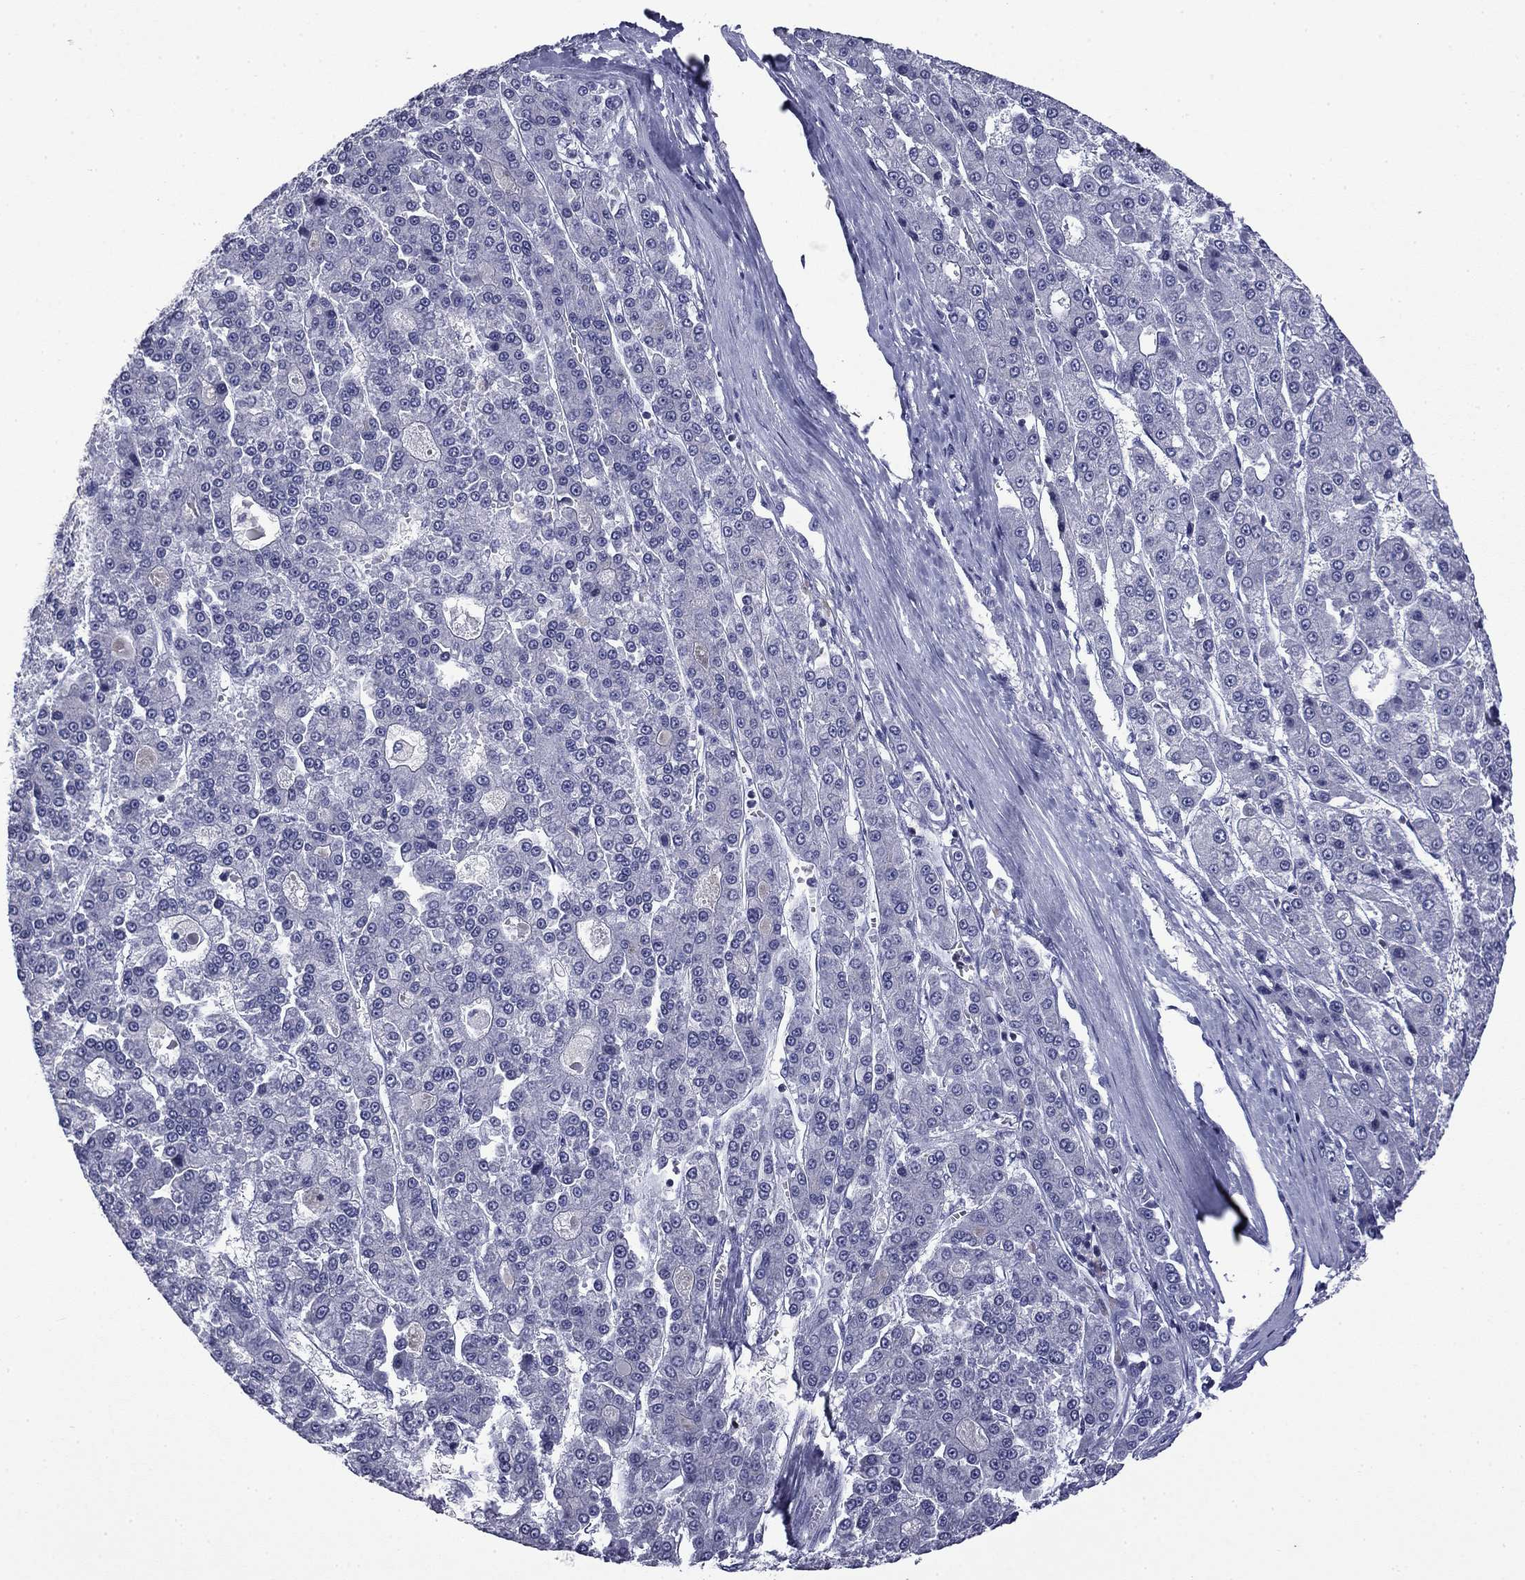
{"staining": {"intensity": "negative", "quantity": "none", "location": "none"}, "tissue": "liver cancer", "cell_type": "Tumor cells", "image_type": "cancer", "snomed": [{"axis": "morphology", "description": "Carcinoma, Hepatocellular, NOS"}, {"axis": "topography", "description": "Liver"}], "caption": "A photomicrograph of human hepatocellular carcinoma (liver) is negative for staining in tumor cells. The staining is performed using DAB (3,3'-diaminobenzidine) brown chromogen with nuclei counter-stained in using hematoxylin.", "gene": "IKZF3", "patient": {"sex": "male", "age": 70}}